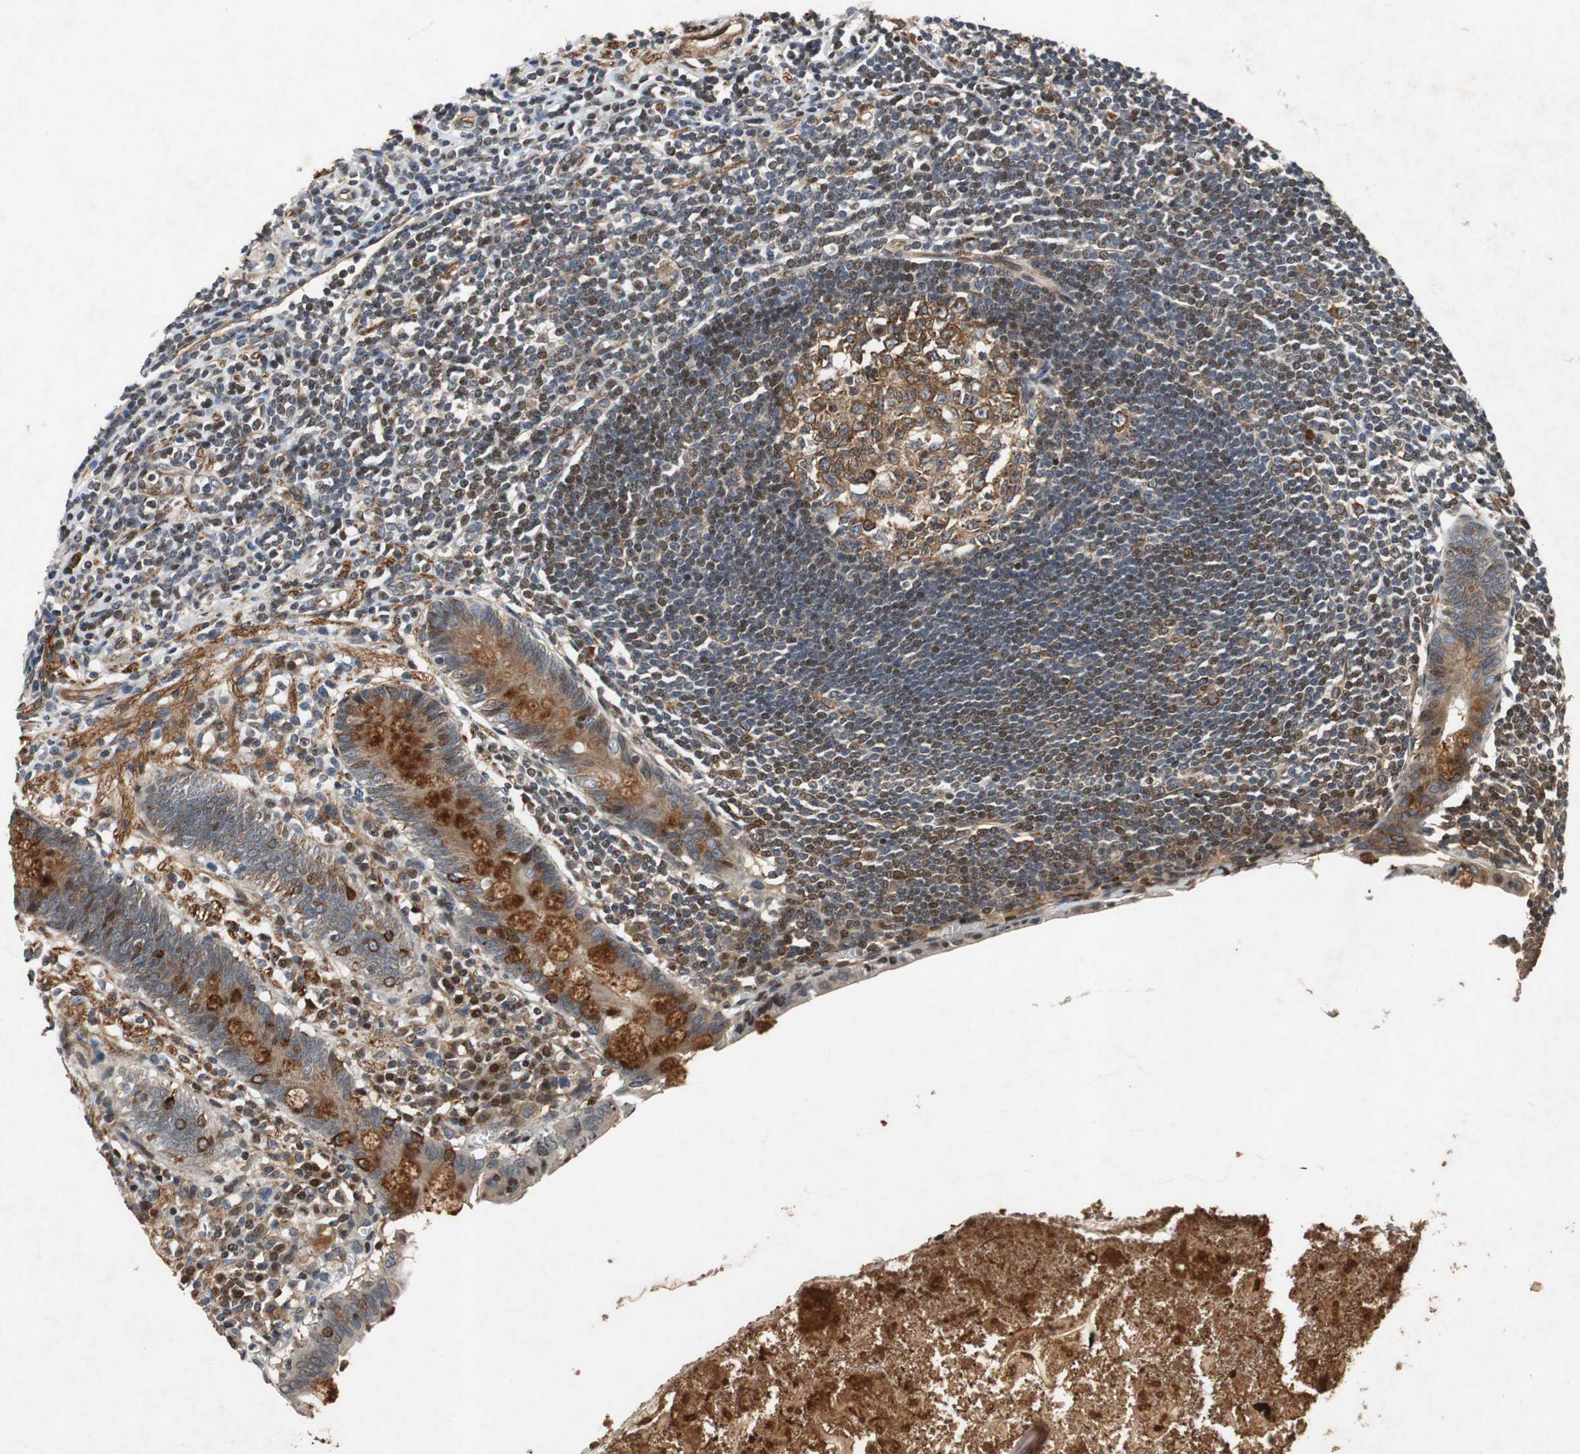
{"staining": {"intensity": "strong", "quantity": "25%-75%", "location": "cytoplasmic/membranous"}, "tissue": "appendix", "cell_type": "Glandular cells", "image_type": "normal", "snomed": [{"axis": "morphology", "description": "Normal tissue, NOS"}, {"axis": "topography", "description": "Appendix"}], "caption": "Appendix stained with DAB (3,3'-diaminobenzidine) IHC demonstrates high levels of strong cytoplasmic/membranous expression in approximately 25%-75% of glandular cells. The protein of interest is shown in brown color, while the nuclei are stained blue.", "gene": "TUBA4A", "patient": {"sex": "female", "age": 50}}